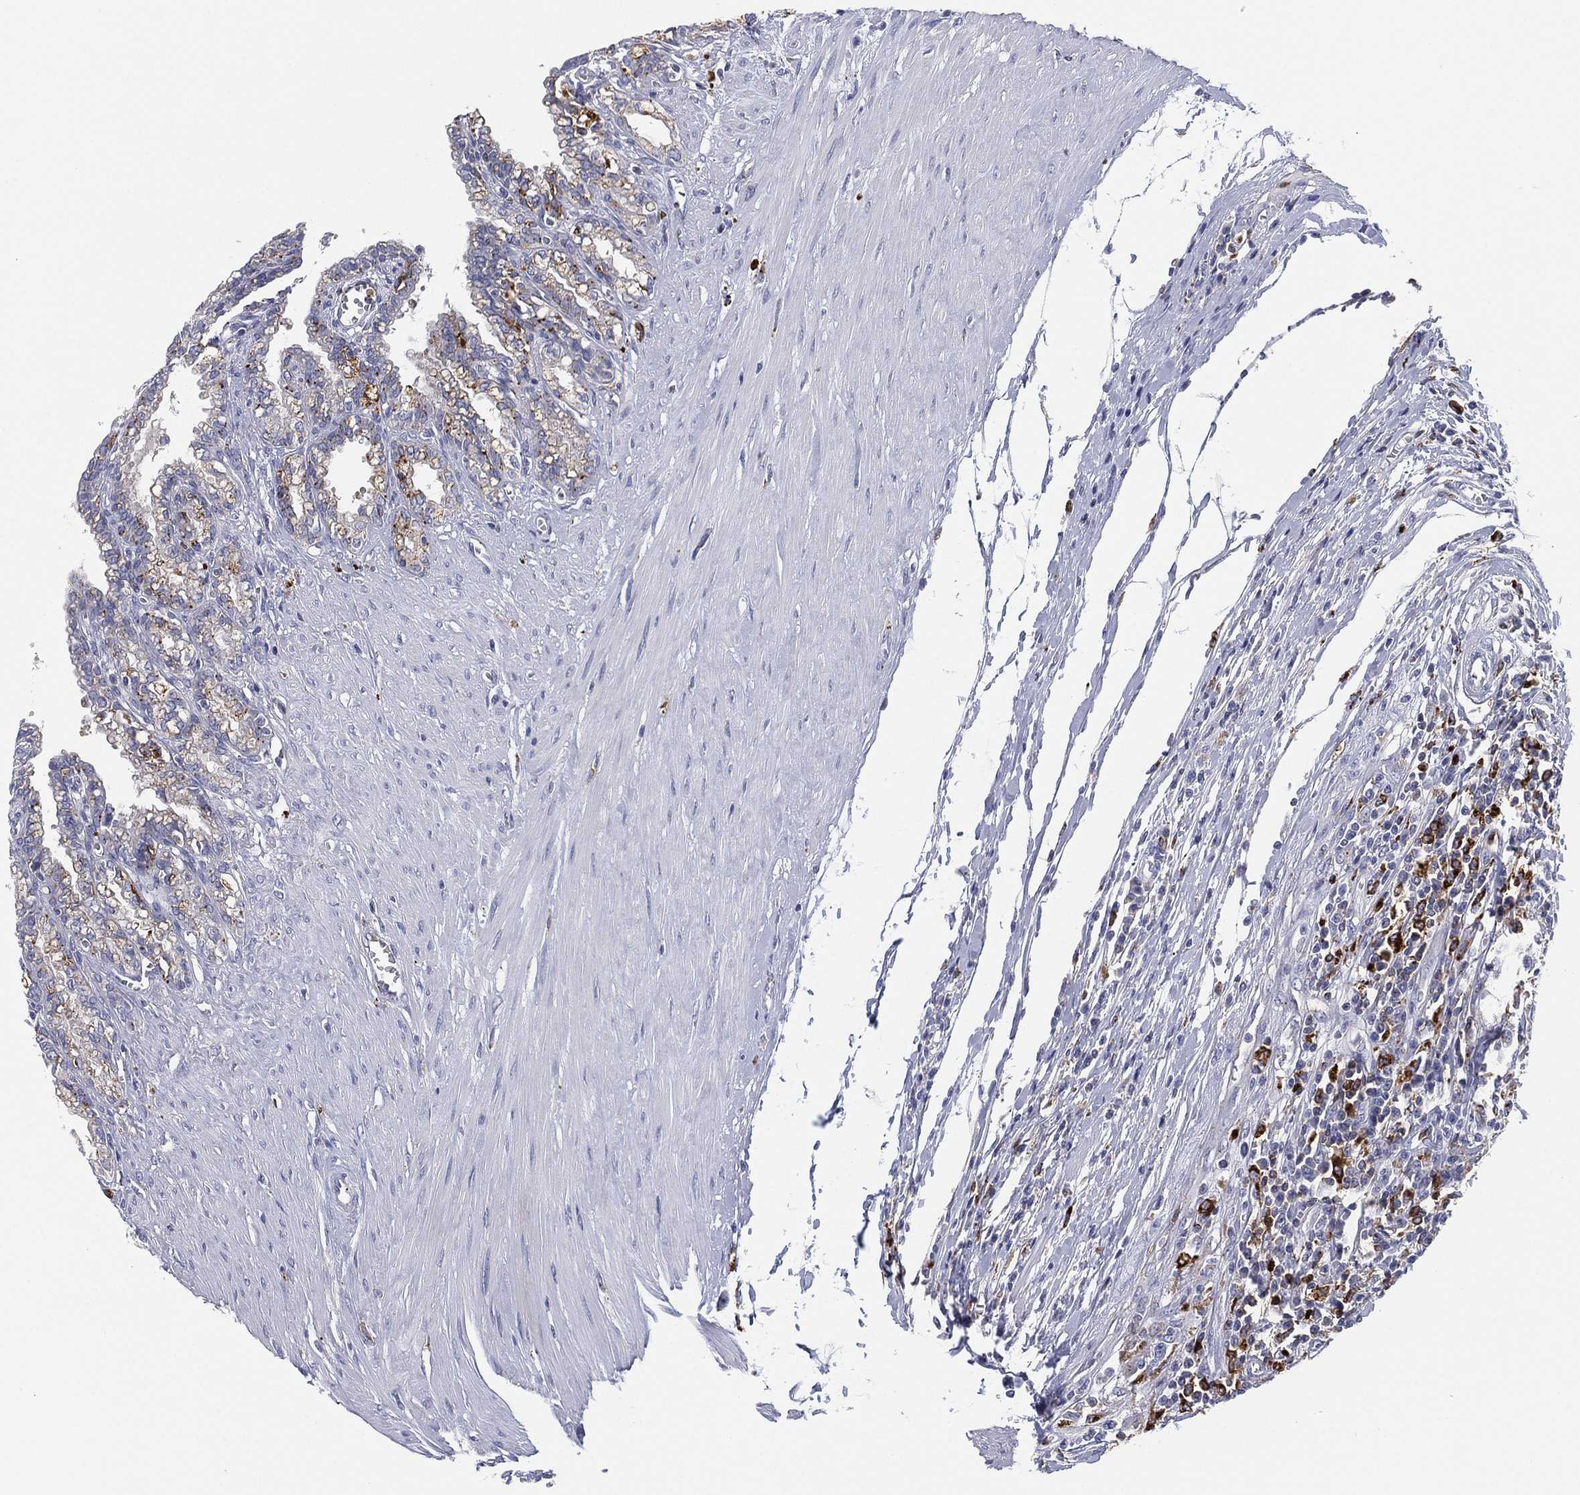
{"staining": {"intensity": "moderate", "quantity": "<25%", "location": "cytoplasmic/membranous"}, "tissue": "seminal vesicle", "cell_type": "Glandular cells", "image_type": "normal", "snomed": [{"axis": "morphology", "description": "Normal tissue, NOS"}, {"axis": "morphology", "description": "Urothelial carcinoma, NOS"}, {"axis": "topography", "description": "Urinary bladder"}, {"axis": "topography", "description": "Seminal veicle"}], "caption": "This is an image of immunohistochemistry (IHC) staining of unremarkable seminal vesicle, which shows moderate expression in the cytoplasmic/membranous of glandular cells.", "gene": "PLAC8", "patient": {"sex": "male", "age": 76}}